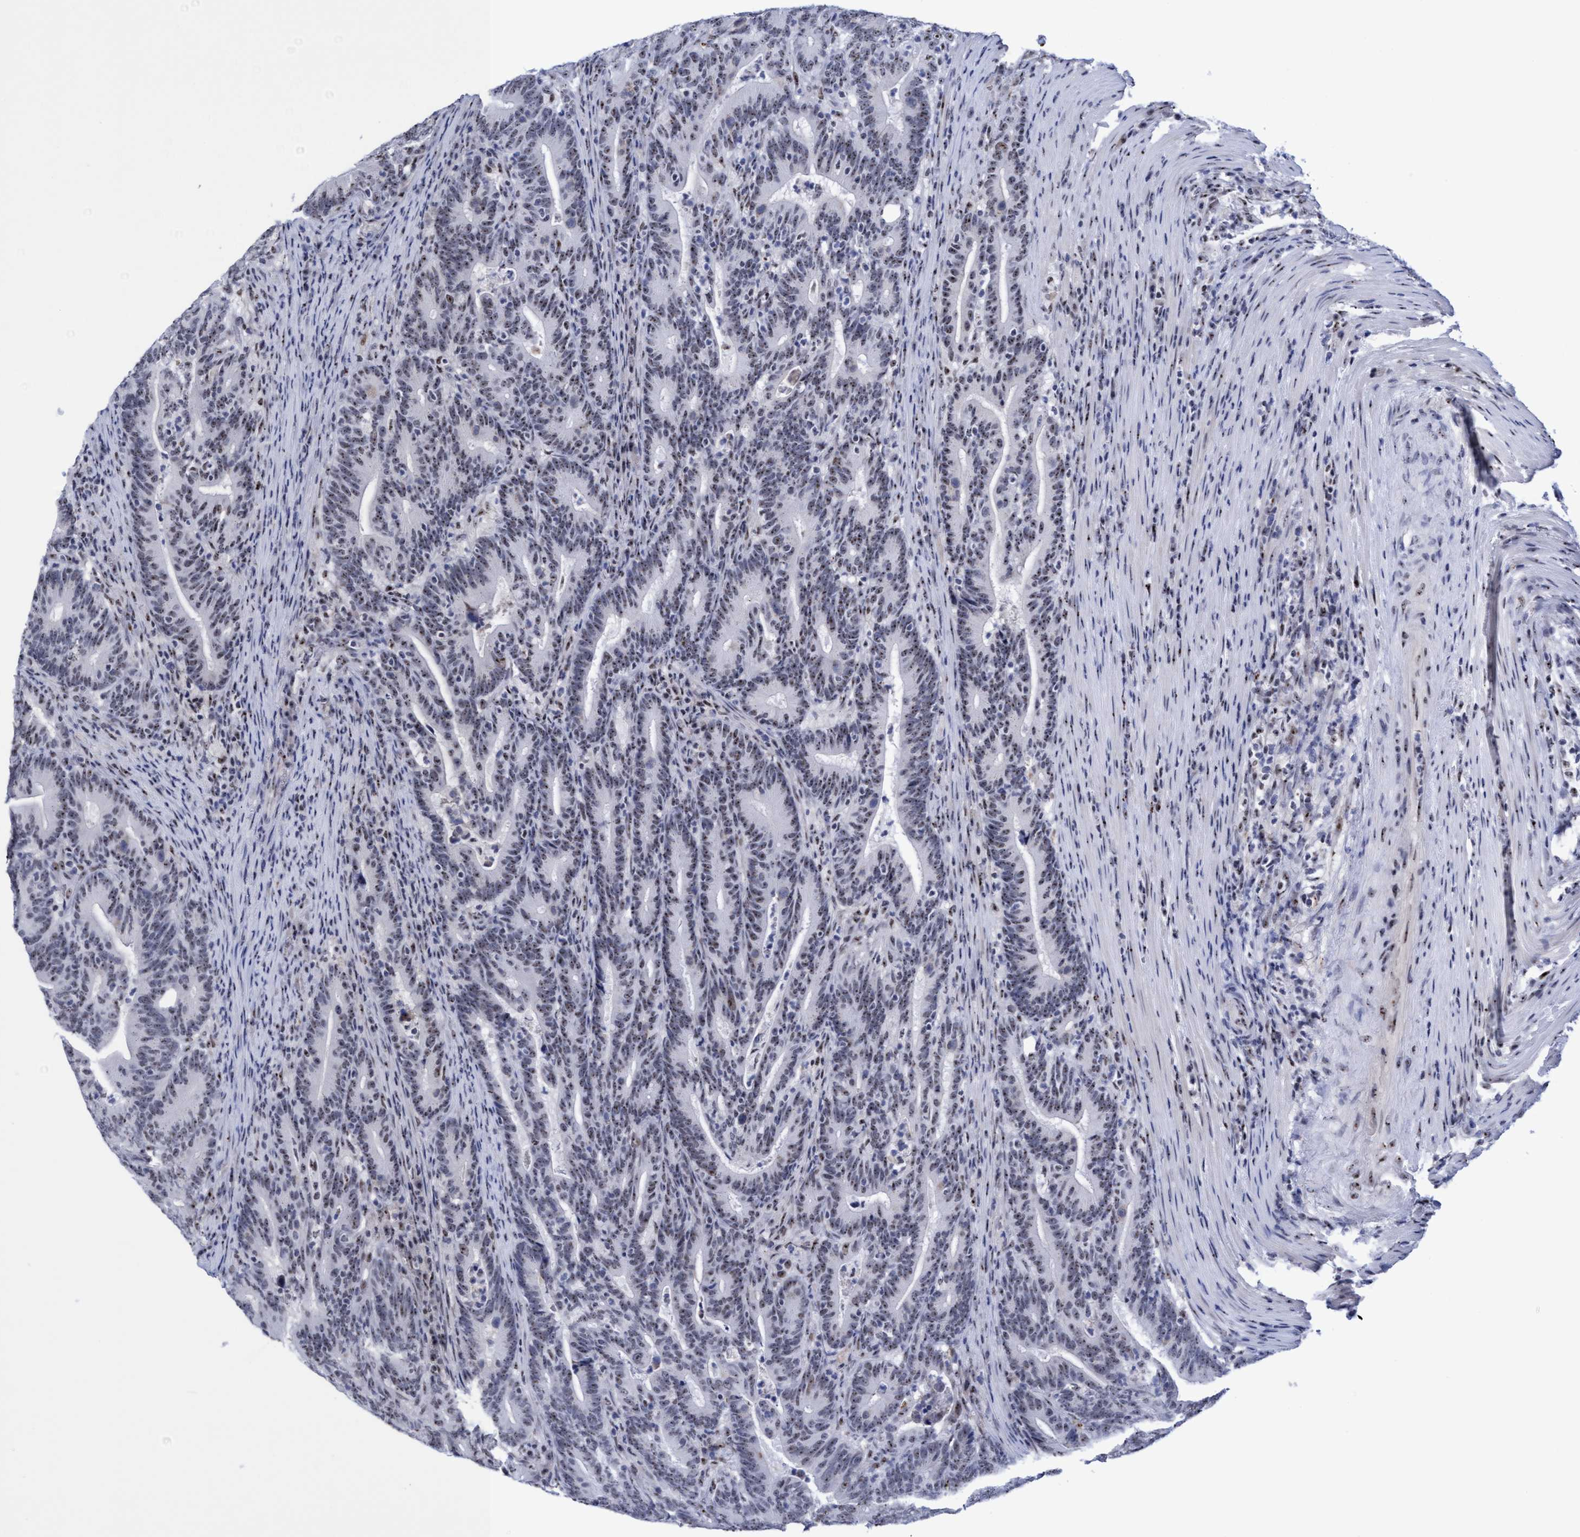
{"staining": {"intensity": "moderate", "quantity": "25%-75%", "location": "nuclear"}, "tissue": "colorectal cancer", "cell_type": "Tumor cells", "image_type": "cancer", "snomed": [{"axis": "morphology", "description": "Adenocarcinoma, NOS"}, {"axis": "topography", "description": "Colon"}], "caption": "IHC of human colorectal adenocarcinoma displays medium levels of moderate nuclear staining in approximately 25%-75% of tumor cells.", "gene": "EFCAB10", "patient": {"sex": "female", "age": 66}}